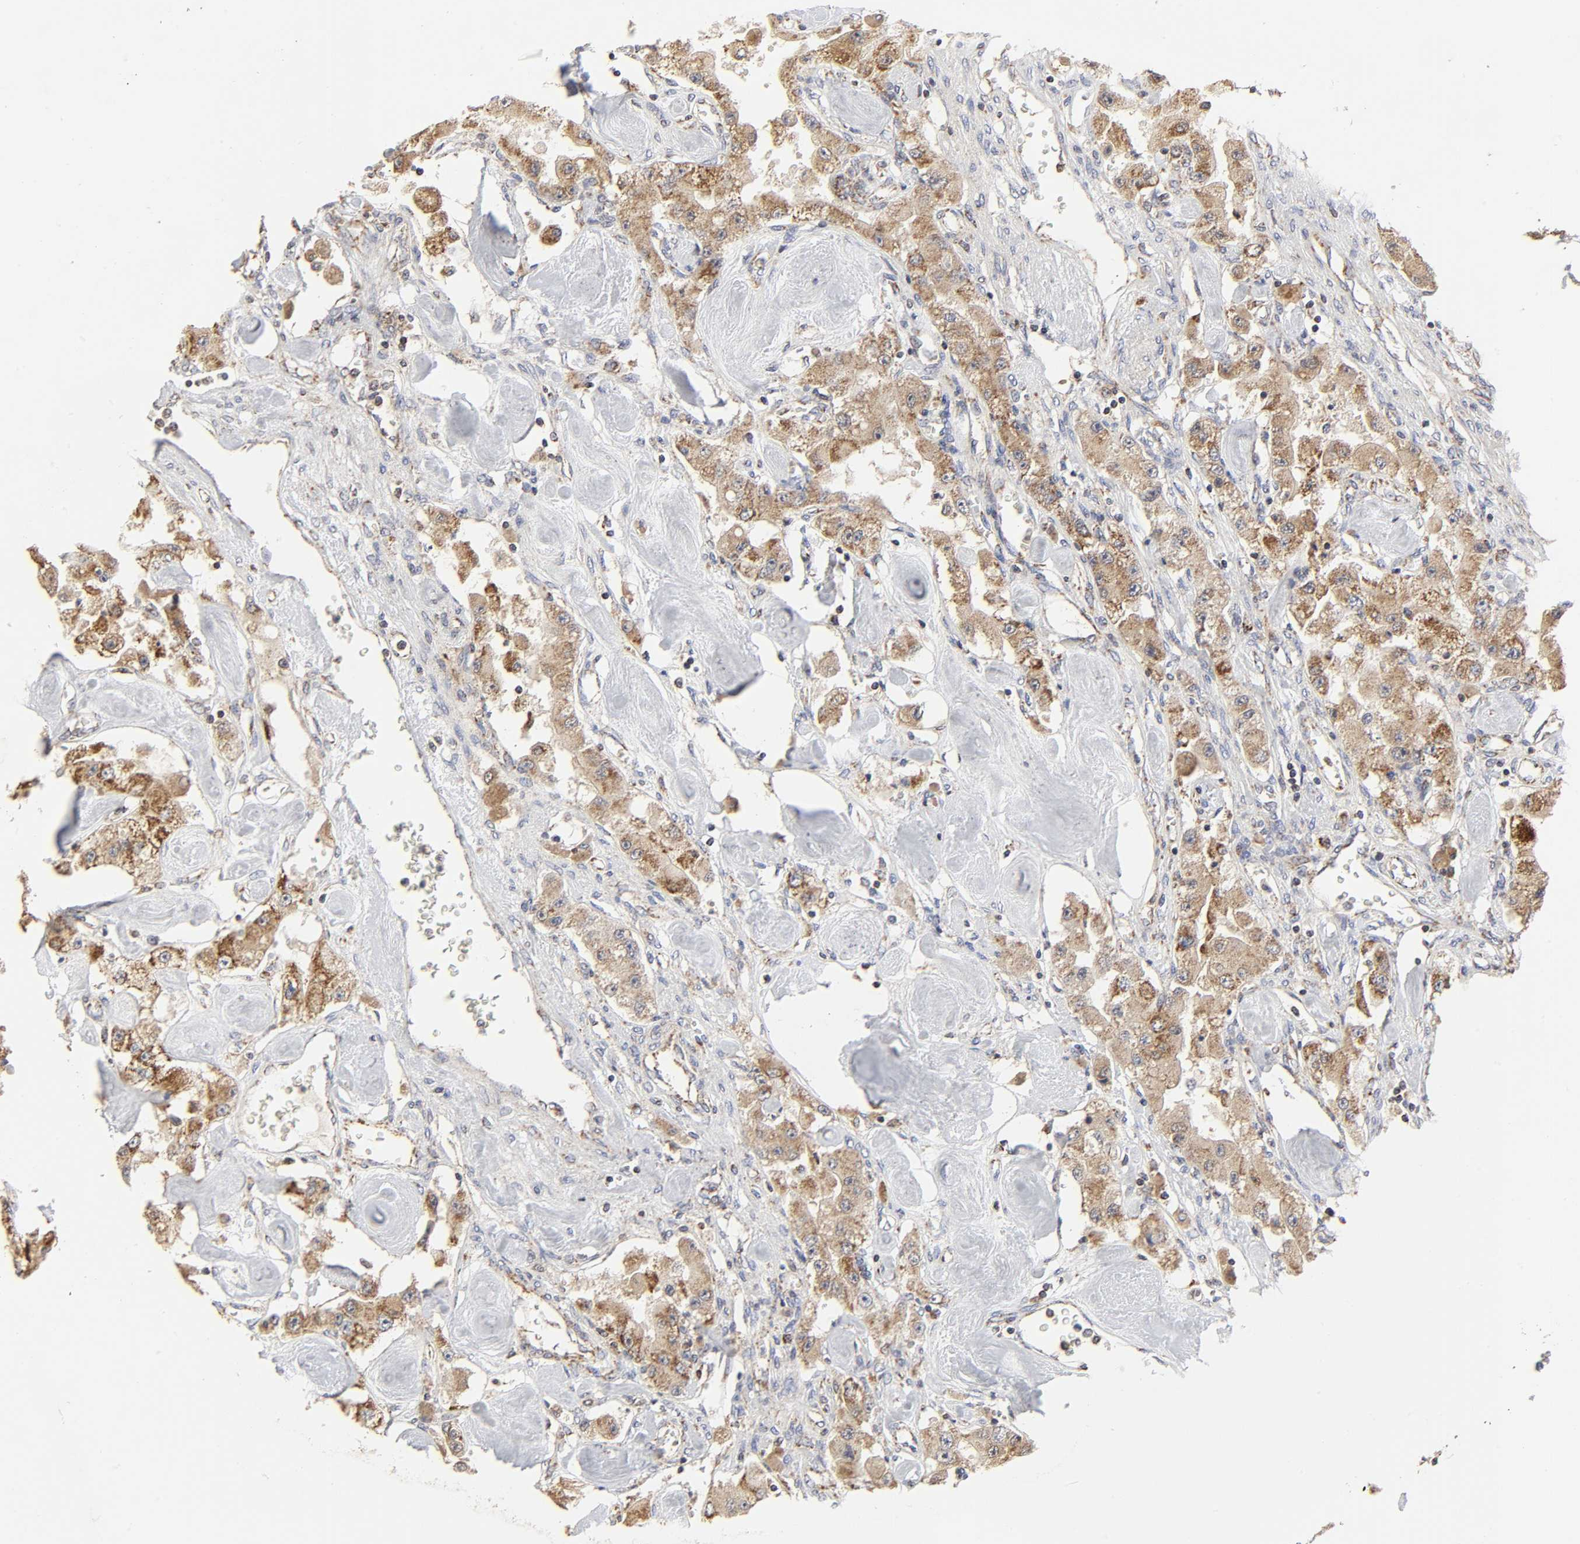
{"staining": {"intensity": "moderate", "quantity": ">75%", "location": "cytoplasmic/membranous"}, "tissue": "carcinoid", "cell_type": "Tumor cells", "image_type": "cancer", "snomed": [{"axis": "morphology", "description": "Carcinoid, malignant, NOS"}, {"axis": "topography", "description": "Pancreas"}], "caption": "Immunohistochemistry of human carcinoid exhibits medium levels of moderate cytoplasmic/membranous staining in about >75% of tumor cells.", "gene": "COX6B1", "patient": {"sex": "male", "age": 41}}